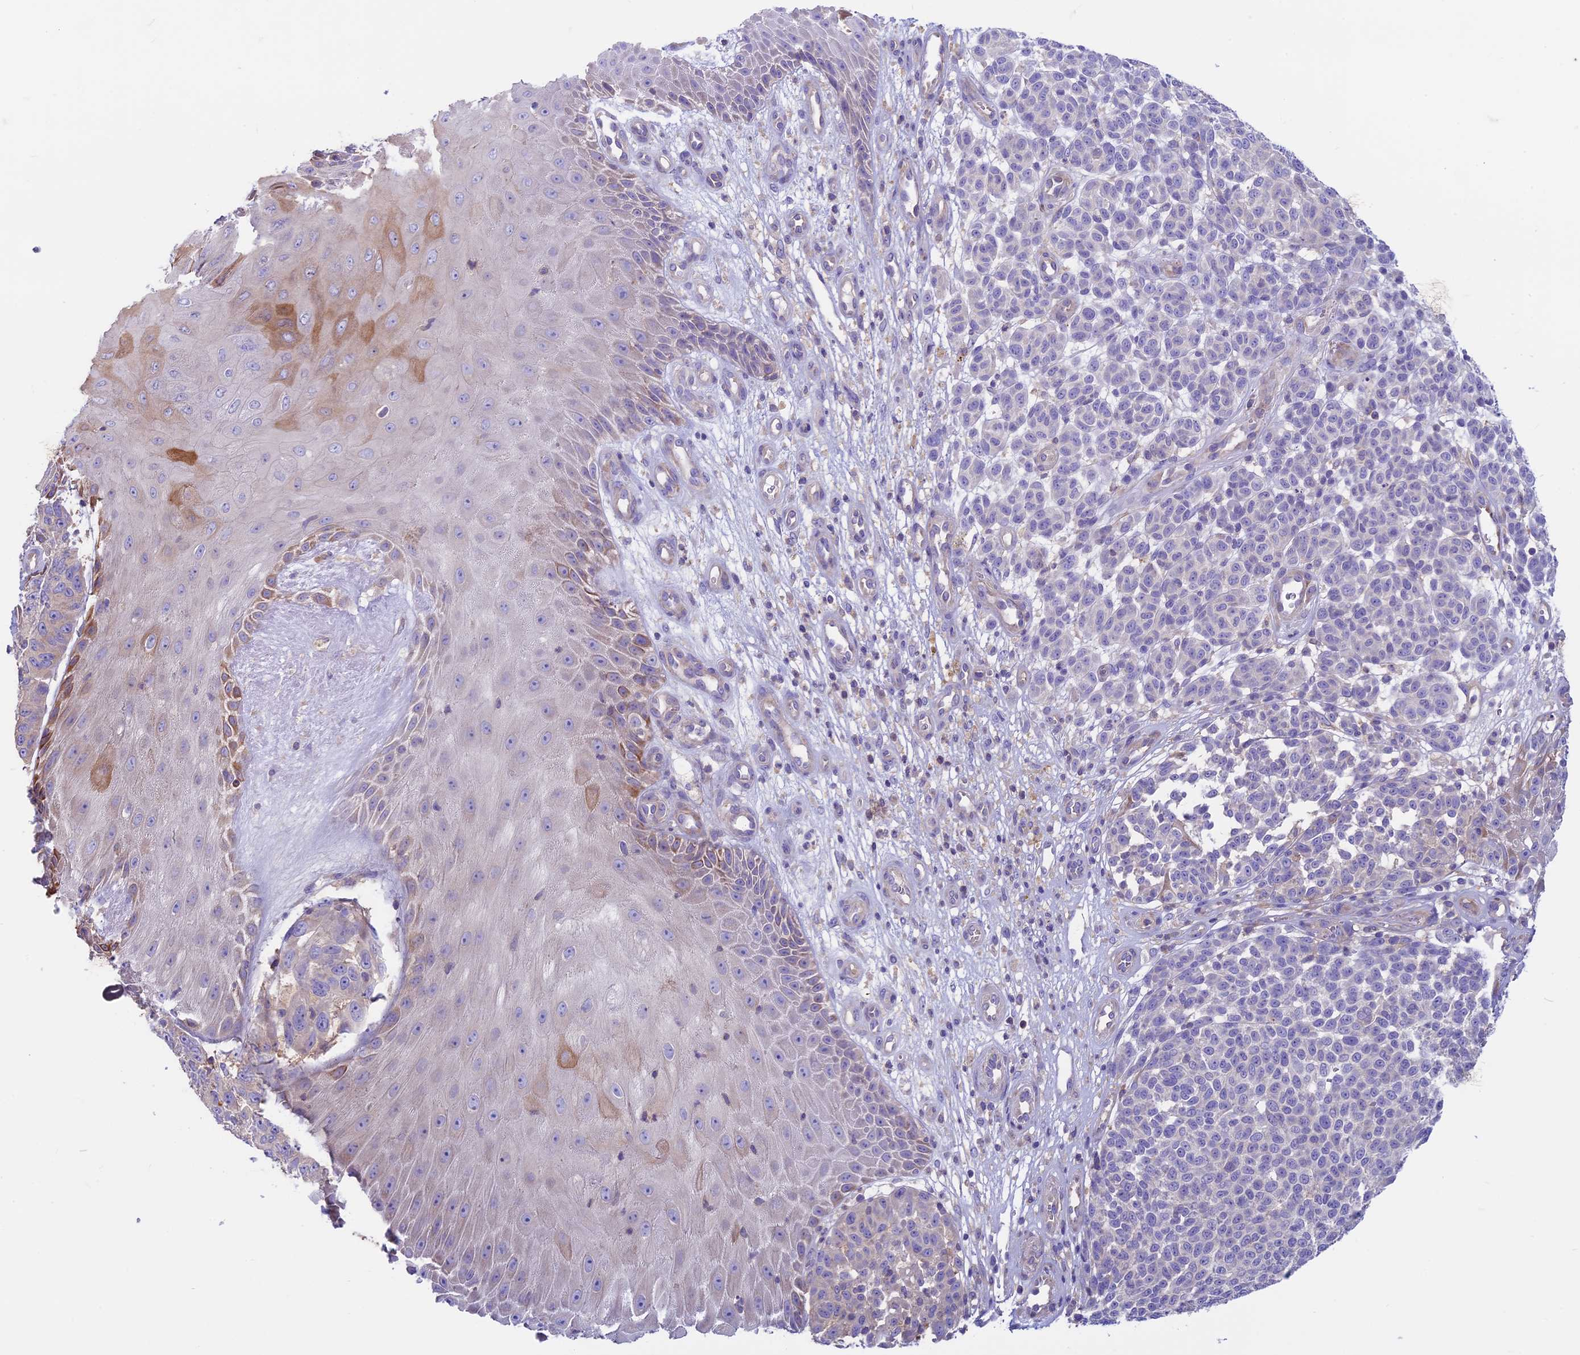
{"staining": {"intensity": "negative", "quantity": "none", "location": "none"}, "tissue": "melanoma", "cell_type": "Tumor cells", "image_type": "cancer", "snomed": [{"axis": "morphology", "description": "Malignant melanoma, NOS"}, {"axis": "topography", "description": "Skin"}], "caption": "This histopathology image is of melanoma stained with IHC to label a protein in brown with the nuclei are counter-stained blue. There is no staining in tumor cells.", "gene": "CDAN1", "patient": {"sex": "male", "age": 49}}